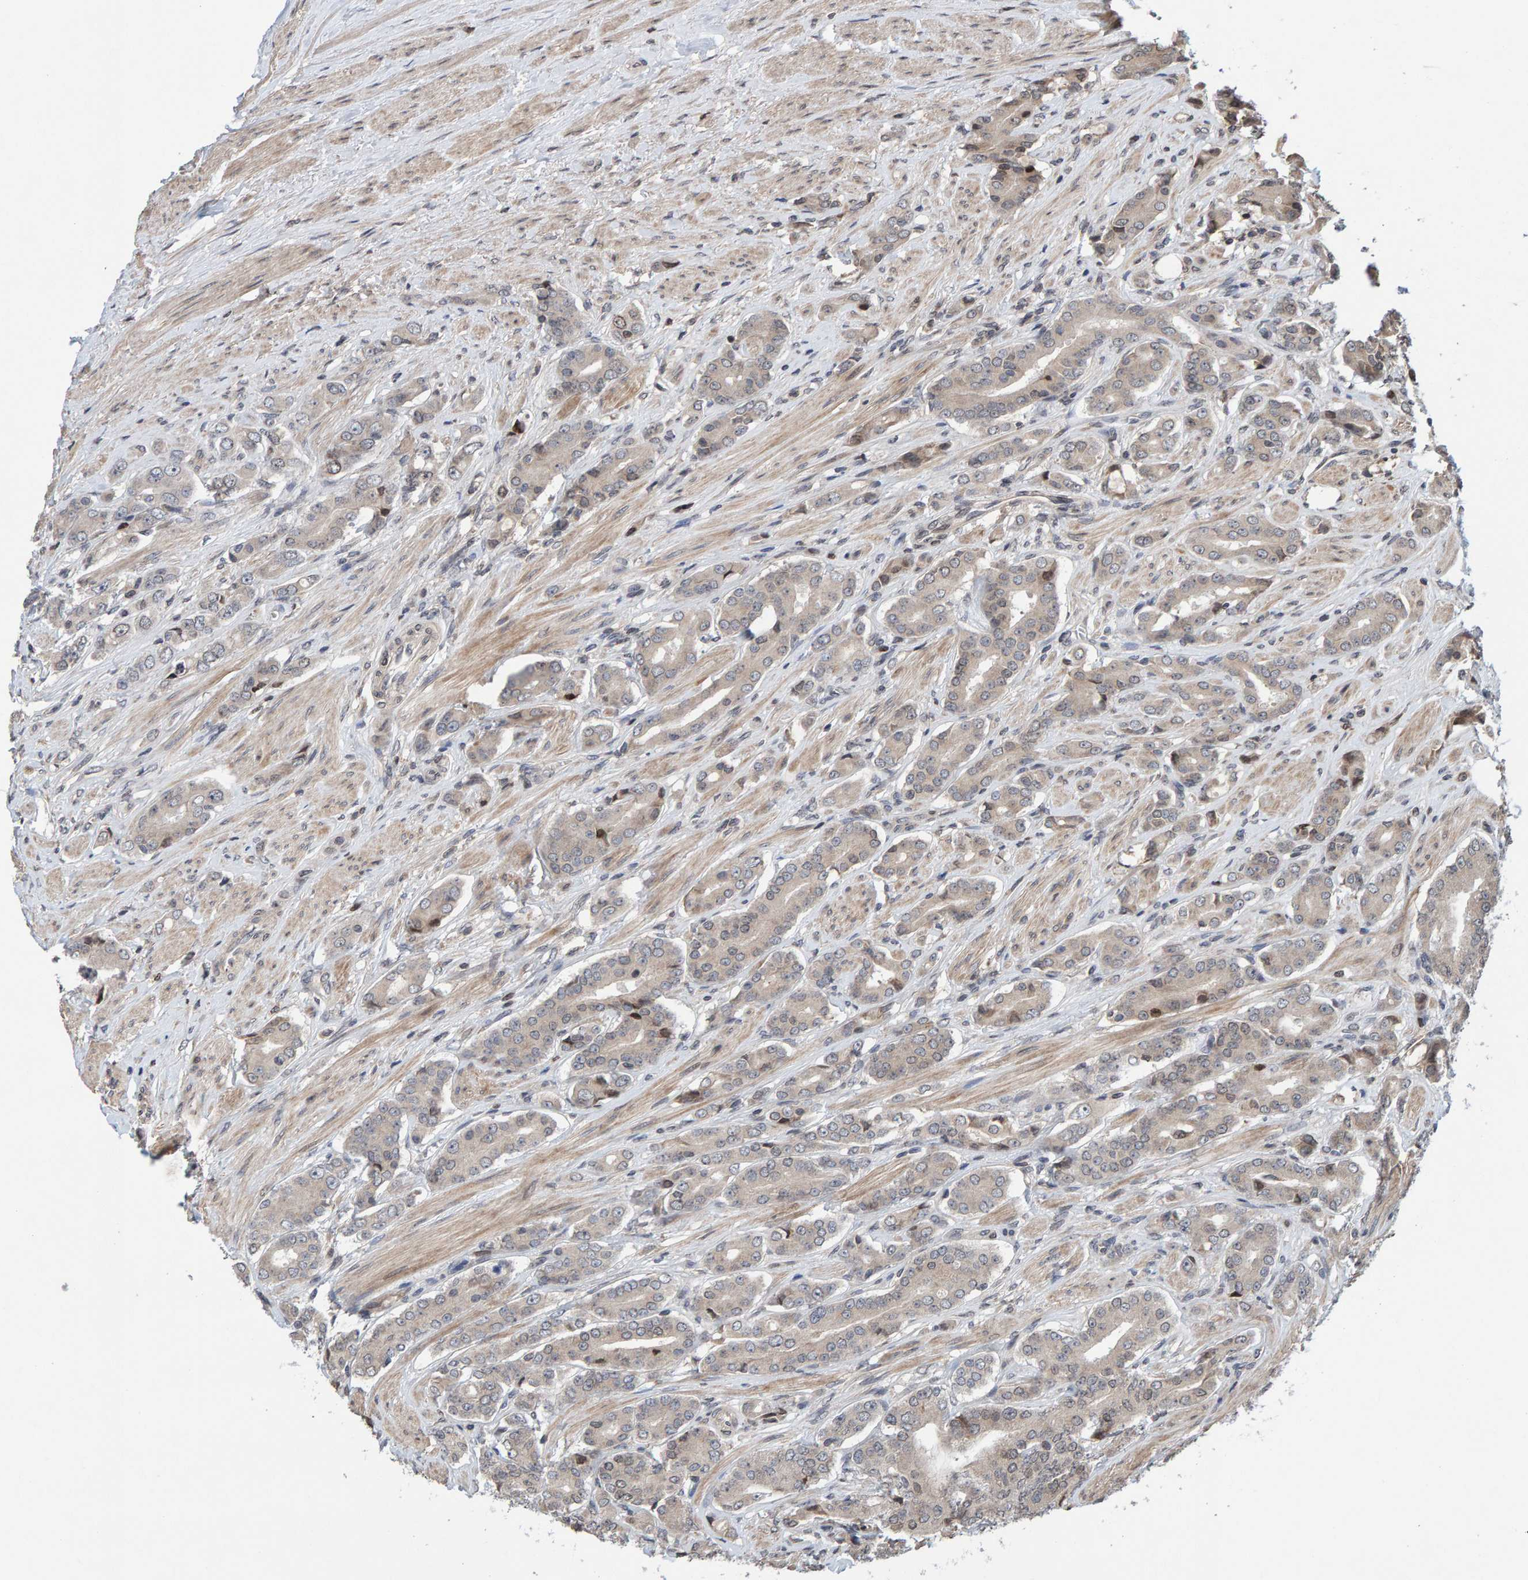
{"staining": {"intensity": "weak", "quantity": "<25%", "location": "nuclear"}, "tissue": "prostate cancer", "cell_type": "Tumor cells", "image_type": "cancer", "snomed": [{"axis": "morphology", "description": "Adenocarcinoma, High grade"}, {"axis": "topography", "description": "Prostate"}], "caption": "Prostate high-grade adenocarcinoma was stained to show a protein in brown. There is no significant expression in tumor cells. The staining is performed using DAB (3,3'-diaminobenzidine) brown chromogen with nuclei counter-stained in using hematoxylin.", "gene": "GAB2", "patient": {"sex": "male", "age": 71}}